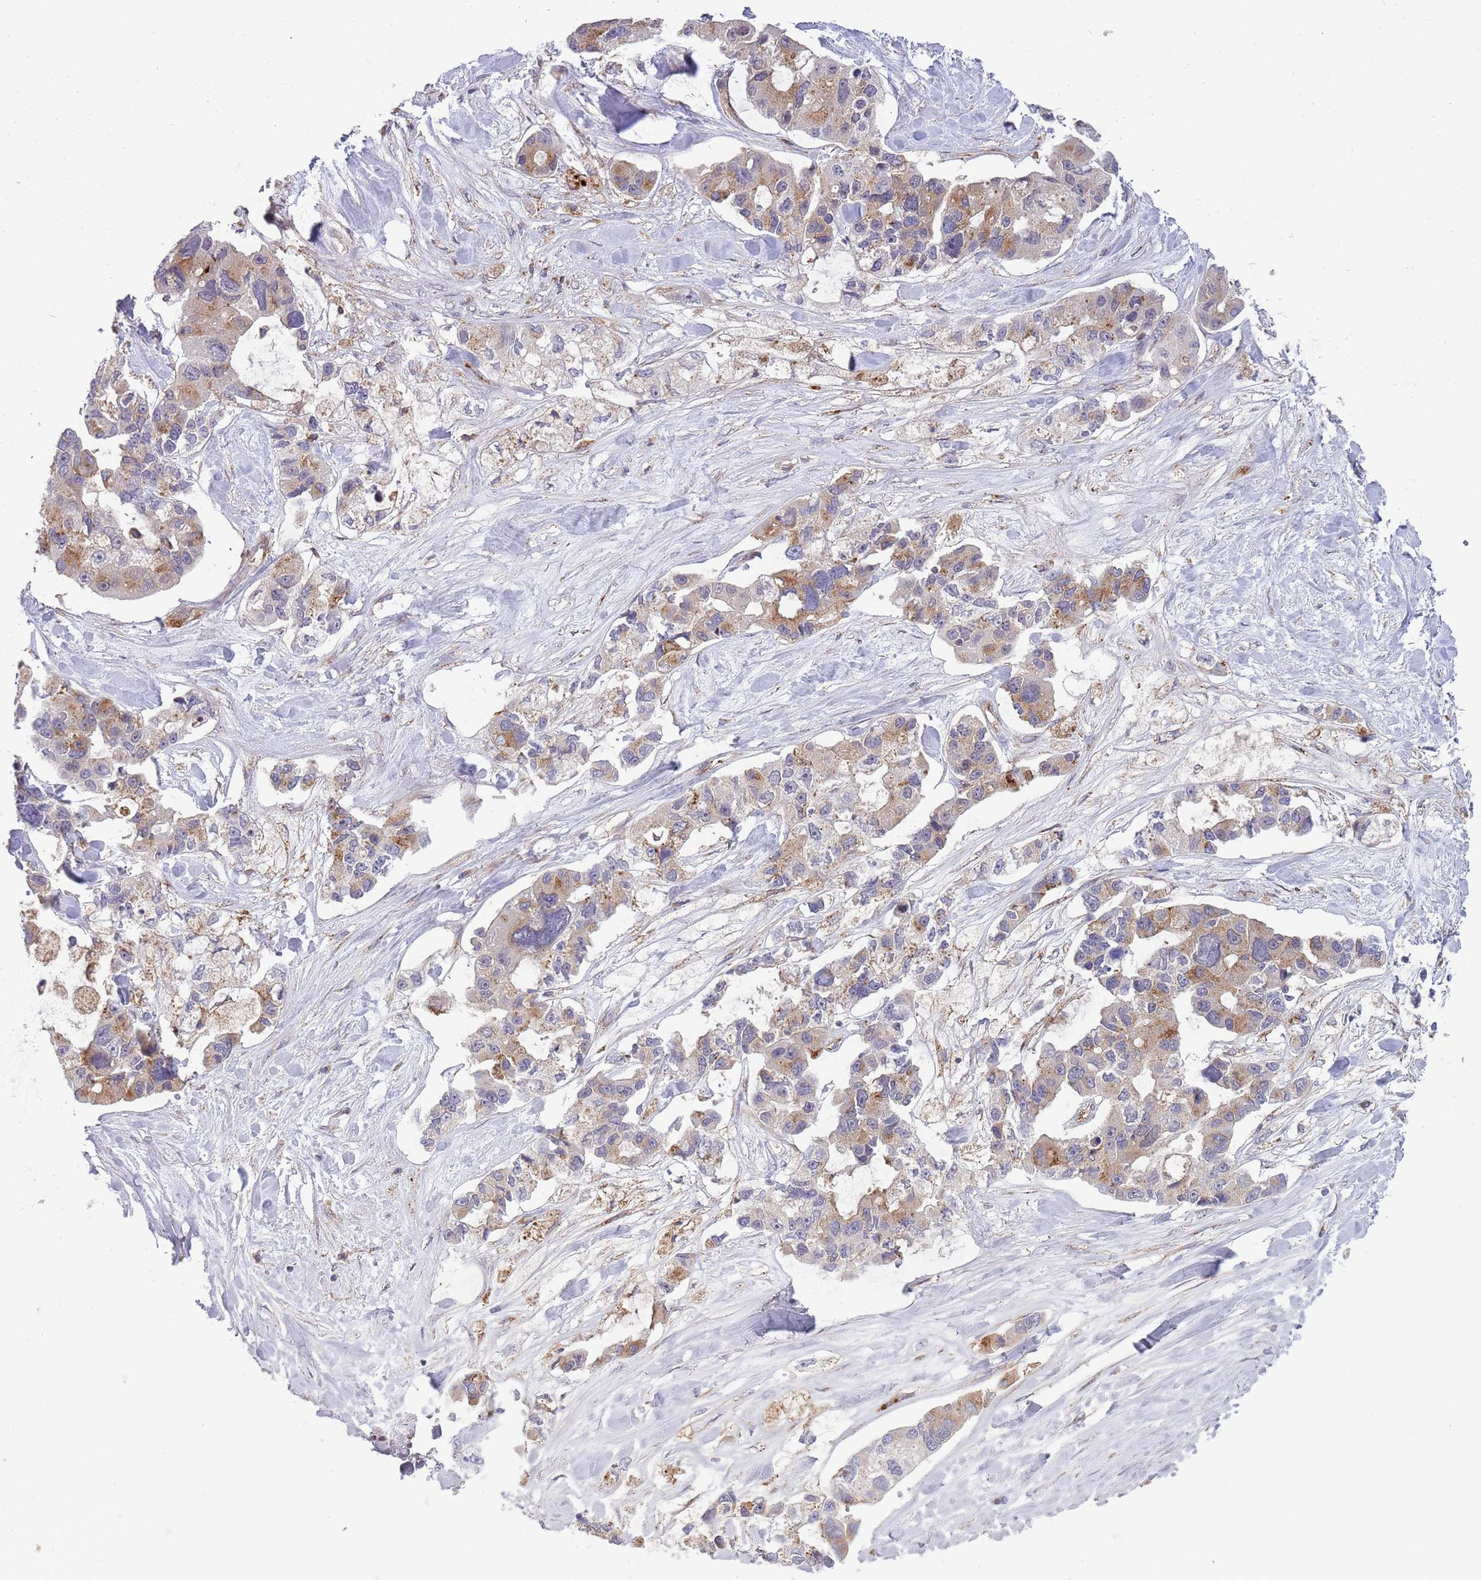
{"staining": {"intensity": "moderate", "quantity": "25%-75%", "location": "cytoplasmic/membranous"}, "tissue": "lung cancer", "cell_type": "Tumor cells", "image_type": "cancer", "snomed": [{"axis": "morphology", "description": "Adenocarcinoma, NOS"}, {"axis": "topography", "description": "Lung"}], "caption": "About 25%-75% of tumor cells in human lung cancer show moderate cytoplasmic/membranous protein staining as visualized by brown immunohistochemical staining.", "gene": "BTBD7", "patient": {"sex": "female", "age": 54}}